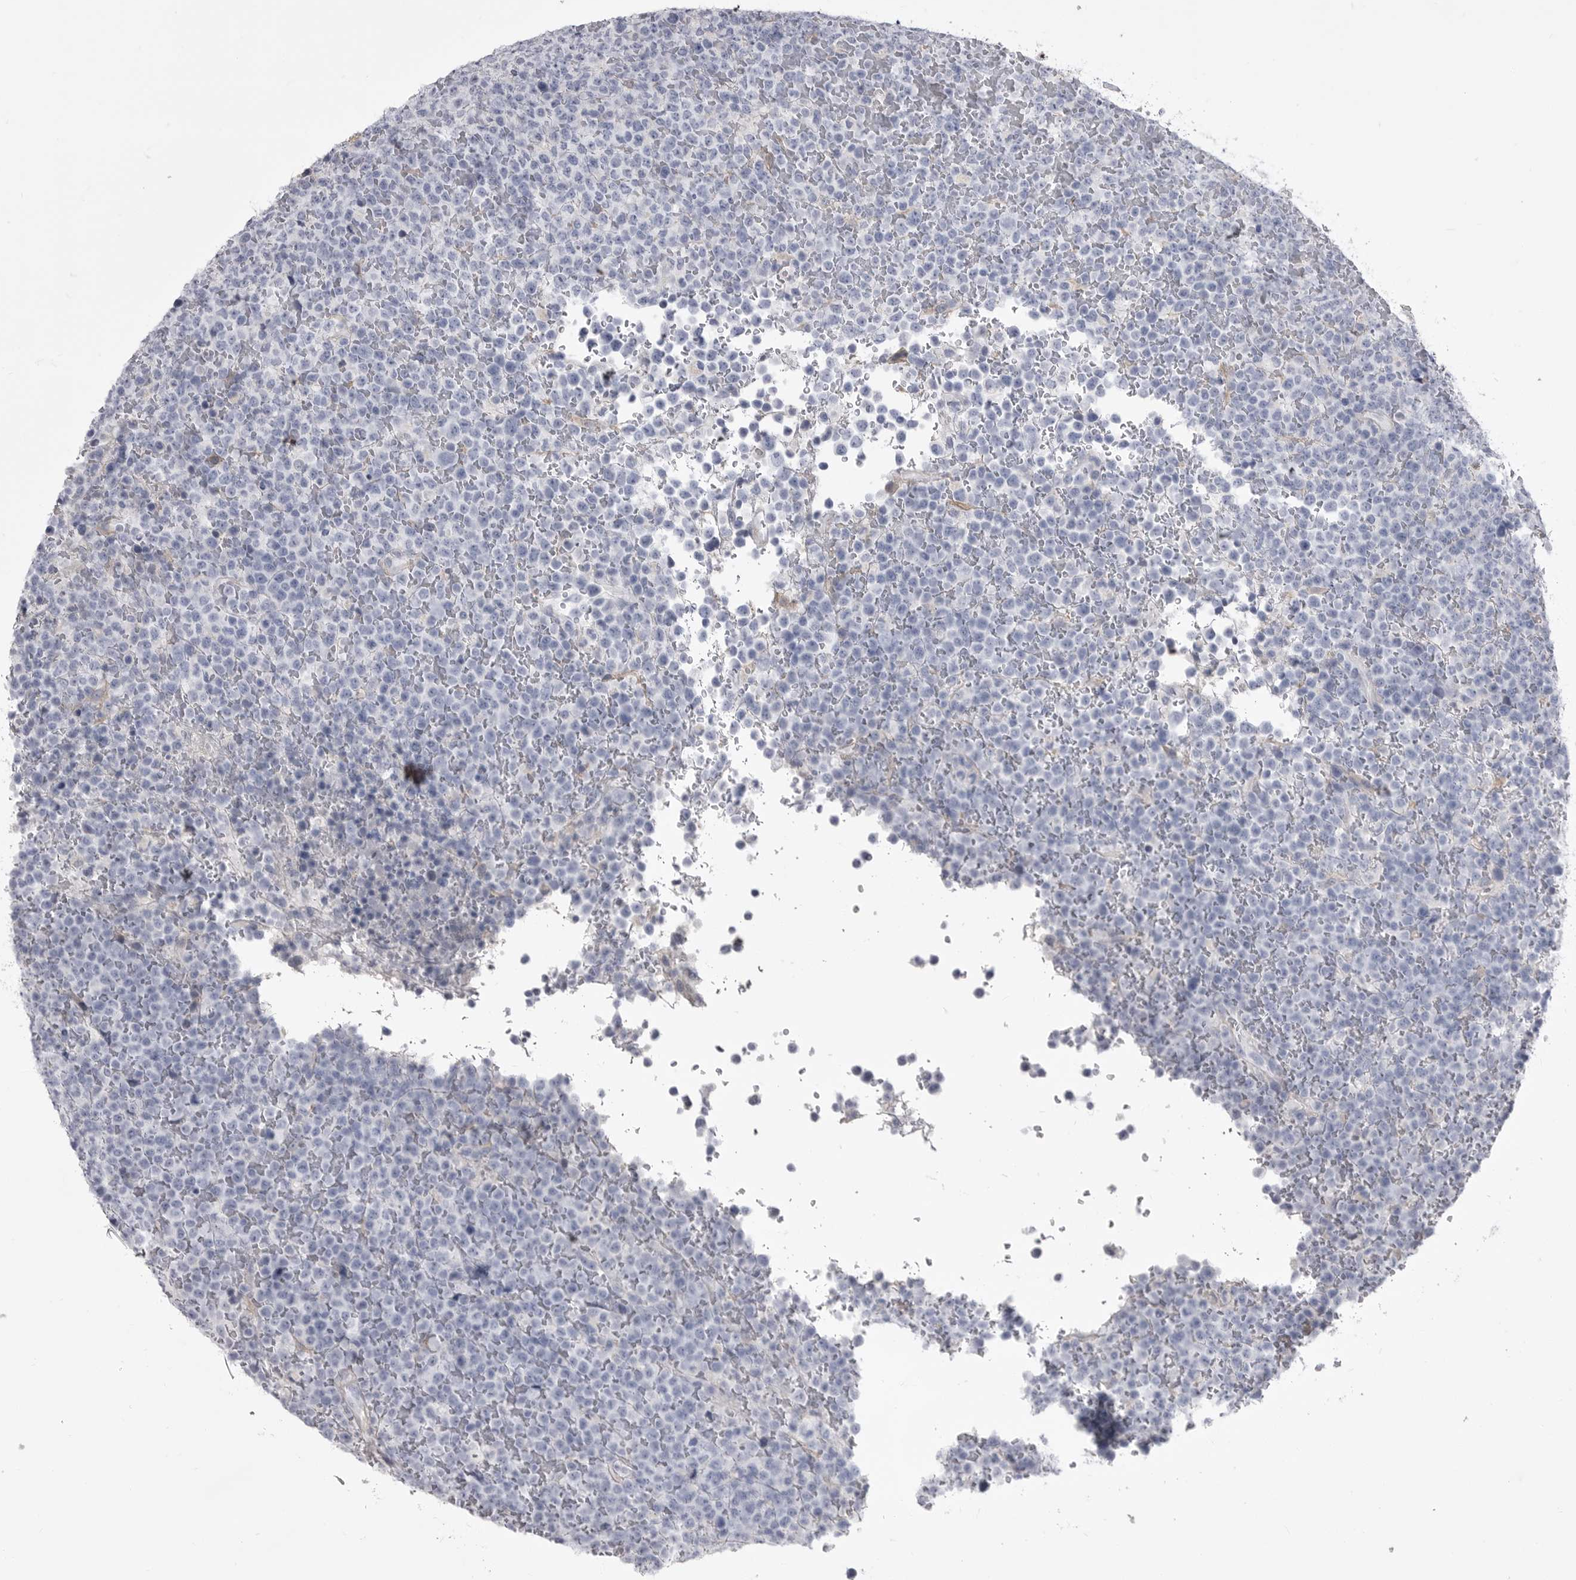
{"staining": {"intensity": "negative", "quantity": "none", "location": "none"}, "tissue": "lymphoma", "cell_type": "Tumor cells", "image_type": "cancer", "snomed": [{"axis": "morphology", "description": "Malignant lymphoma, non-Hodgkin's type, High grade"}, {"axis": "topography", "description": "Lymph node"}], "caption": "This is a image of immunohistochemistry (IHC) staining of high-grade malignant lymphoma, non-Hodgkin's type, which shows no staining in tumor cells.", "gene": "ANK2", "patient": {"sex": "male", "age": 13}}